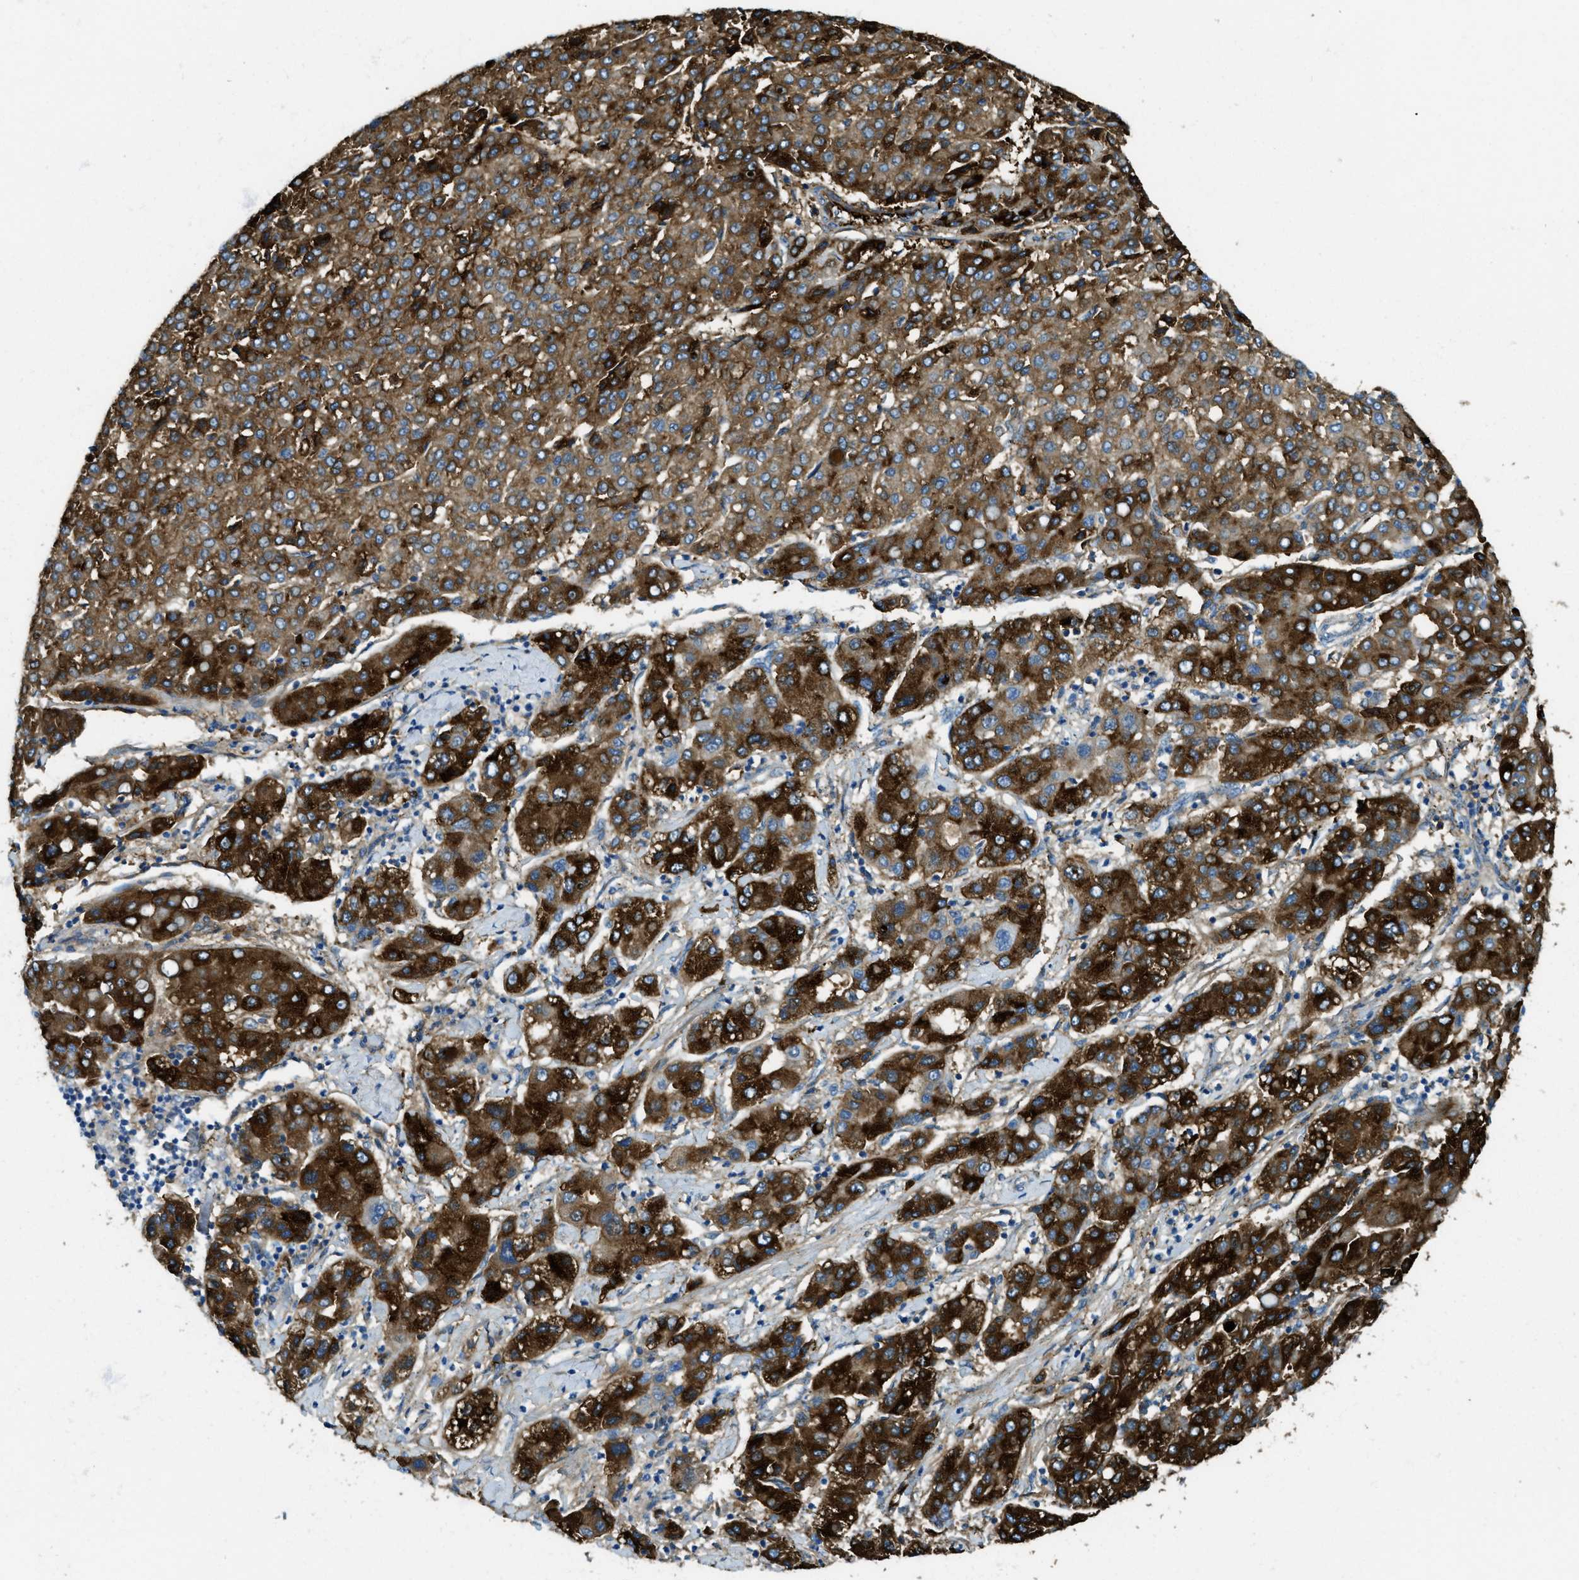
{"staining": {"intensity": "strong", "quantity": ">75%", "location": "cytoplasmic/membranous"}, "tissue": "liver cancer", "cell_type": "Tumor cells", "image_type": "cancer", "snomed": [{"axis": "morphology", "description": "Carcinoma, Hepatocellular, NOS"}, {"axis": "topography", "description": "Liver"}], "caption": "Protein expression analysis of human liver hepatocellular carcinoma reveals strong cytoplasmic/membranous expression in approximately >75% of tumor cells.", "gene": "TRIM59", "patient": {"sex": "male", "age": 65}}